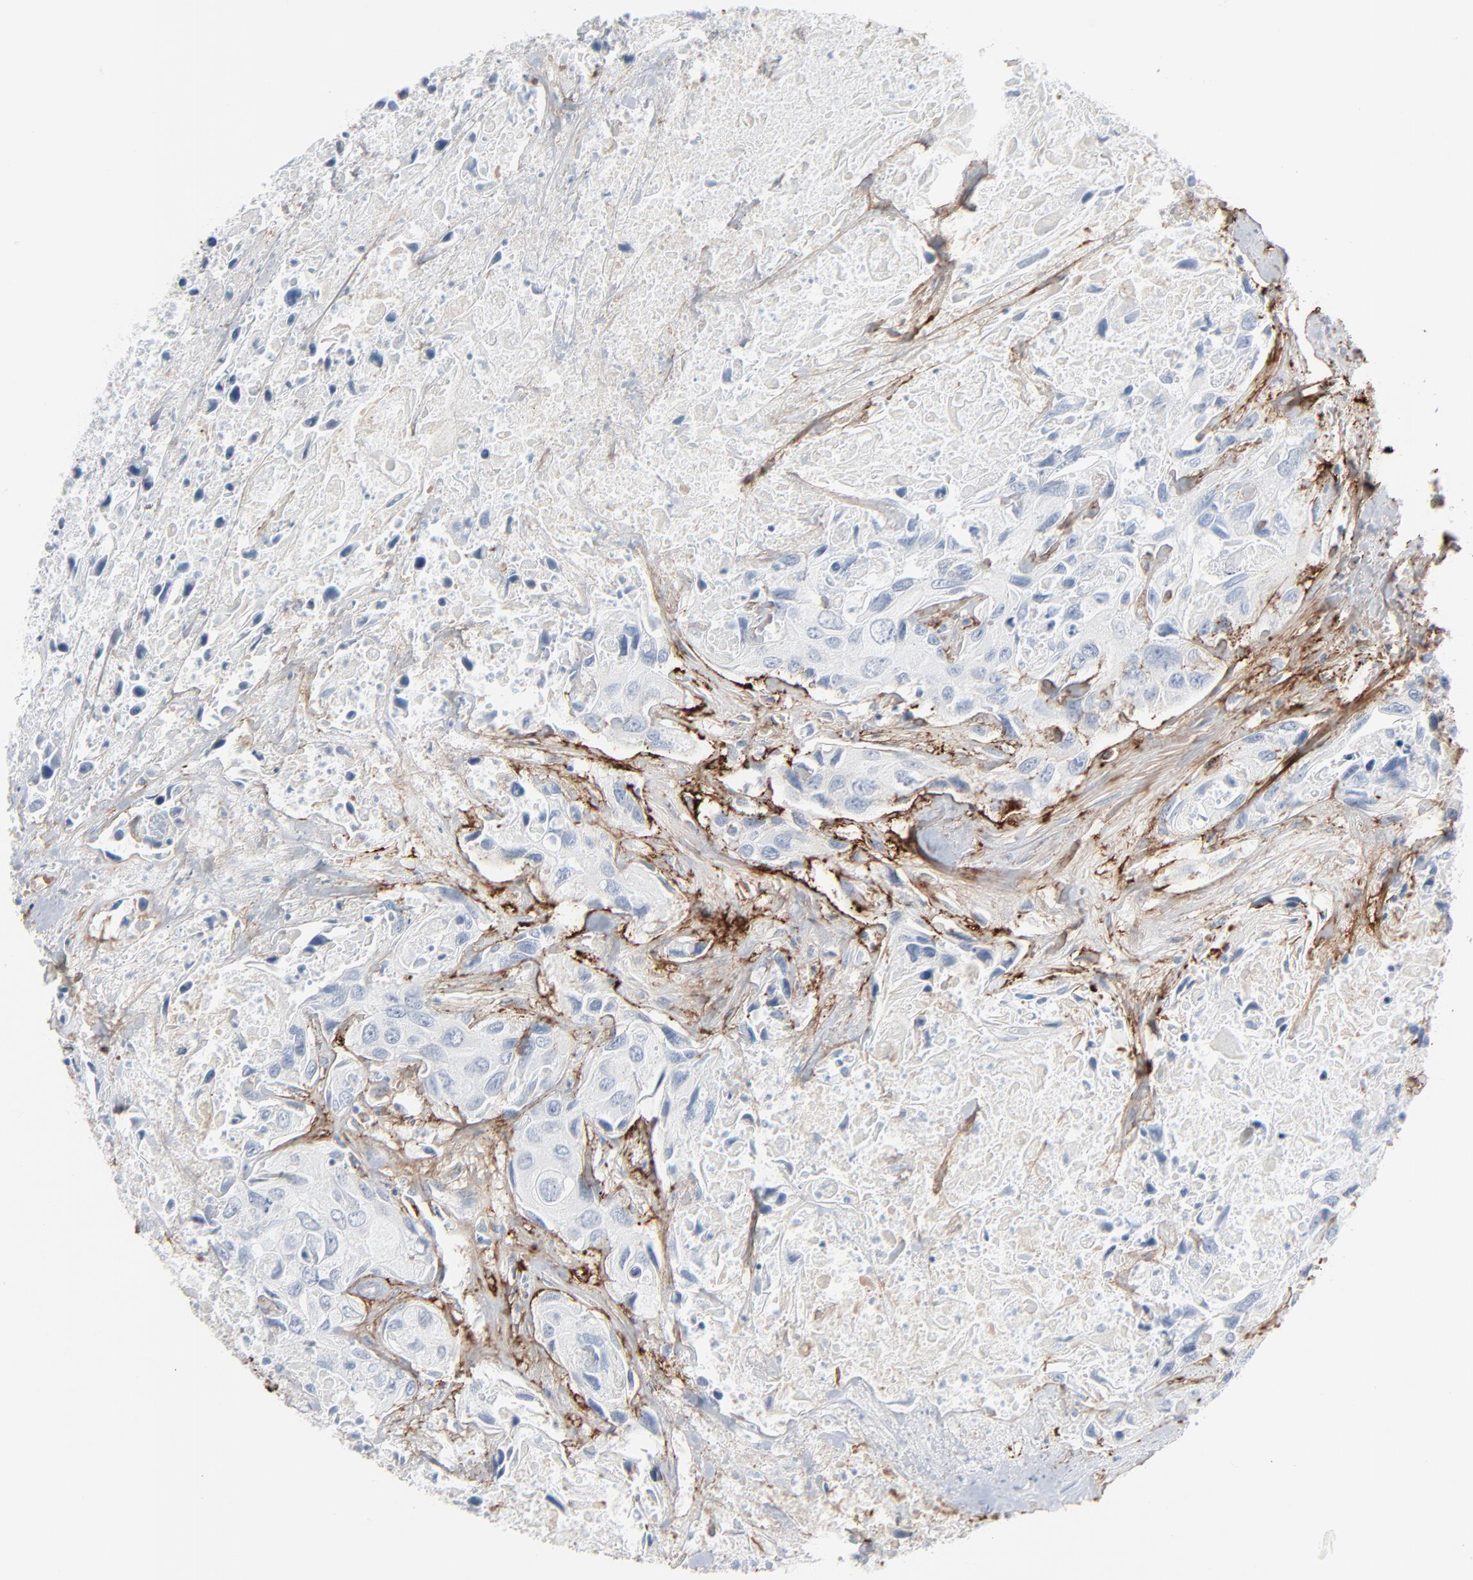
{"staining": {"intensity": "negative", "quantity": "none", "location": "none"}, "tissue": "urothelial cancer", "cell_type": "Tumor cells", "image_type": "cancer", "snomed": [{"axis": "morphology", "description": "Urothelial carcinoma, High grade"}, {"axis": "topography", "description": "Urinary bladder"}], "caption": "Tumor cells are negative for protein expression in human urothelial carcinoma (high-grade).", "gene": "BGN", "patient": {"sex": "male", "age": 71}}